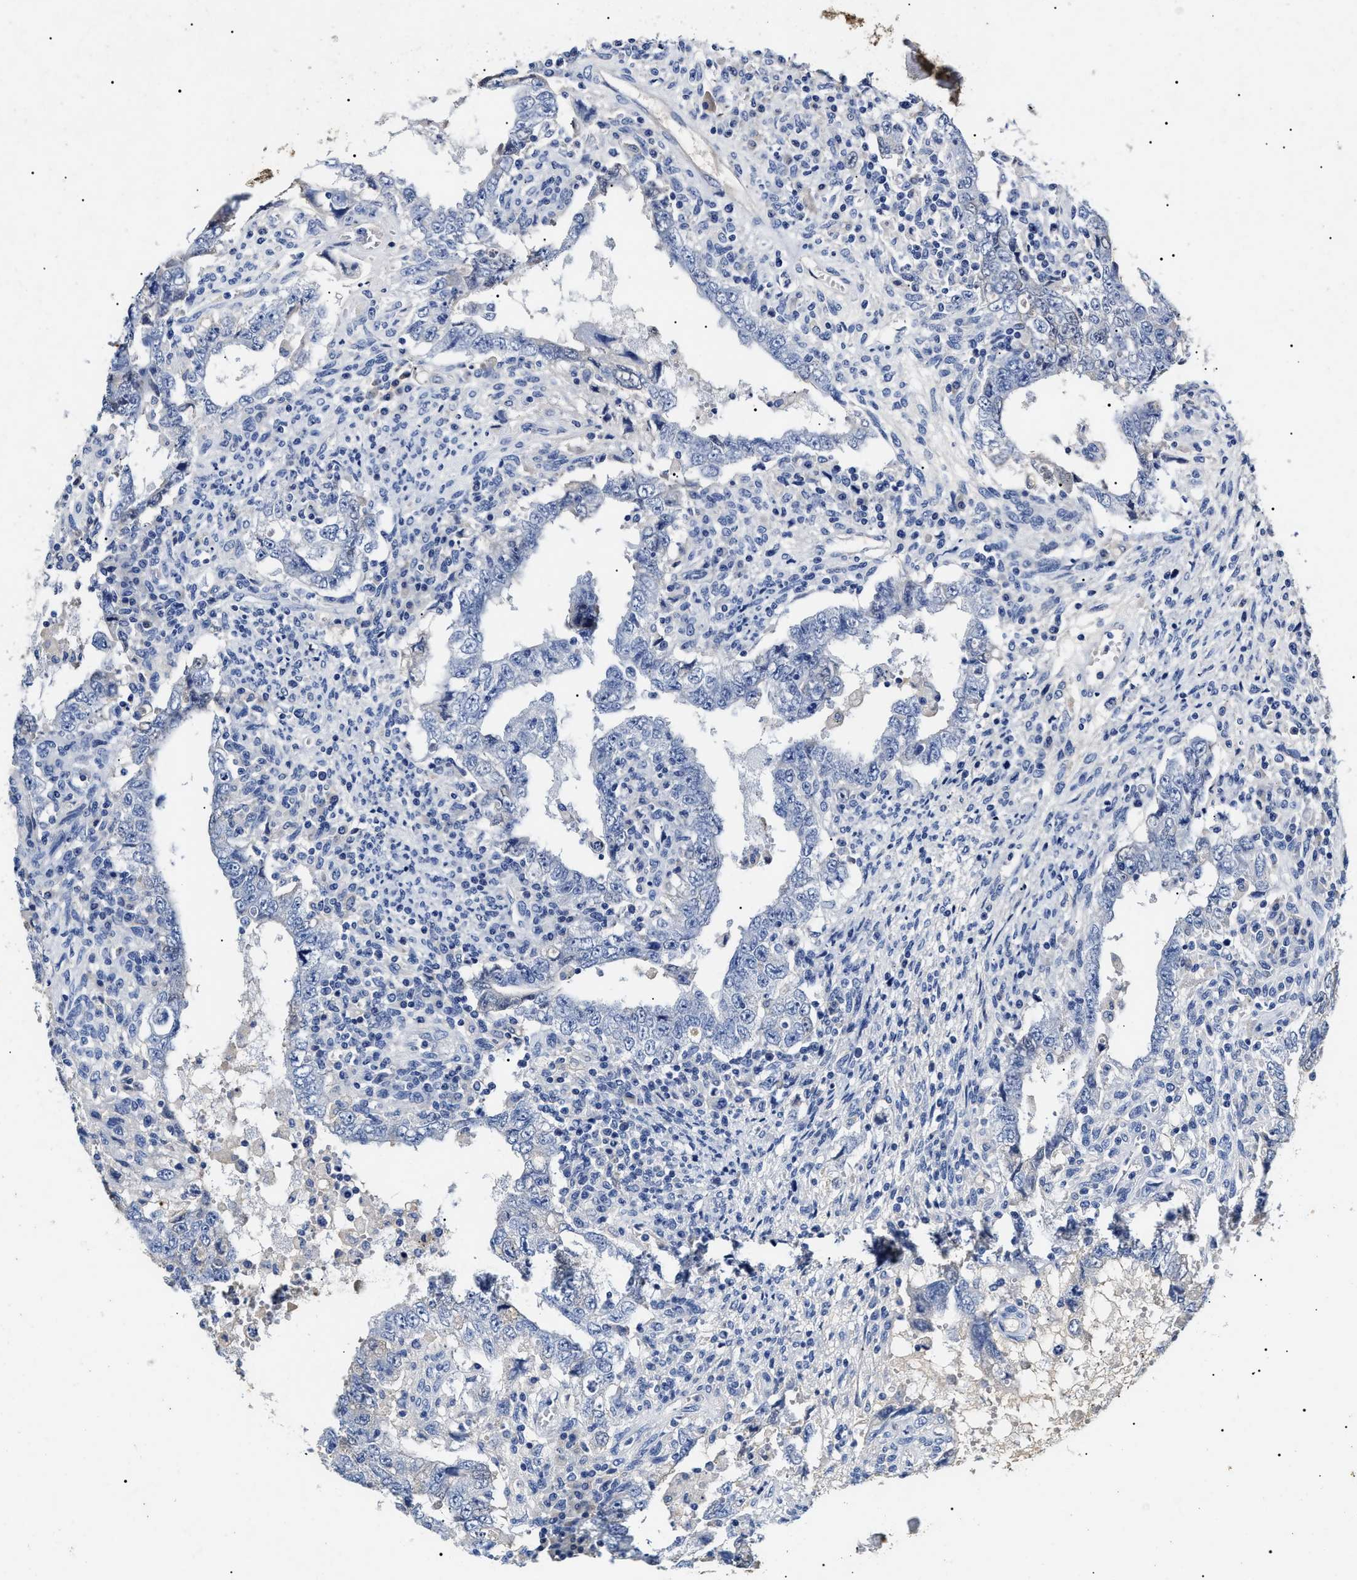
{"staining": {"intensity": "negative", "quantity": "none", "location": "none"}, "tissue": "testis cancer", "cell_type": "Tumor cells", "image_type": "cancer", "snomed": [{"axis": "morphology", "description": "Carcinoma, Embryonal, NOS"}, {"axis": "topography", "description": "Testis"}], "caption": "The histopathology image shows no significant positivity in tumor cells of embryonal carcinoma (testis).", "gene": "LRRC8E", "patient": {"sex": "male", "age": 26}}